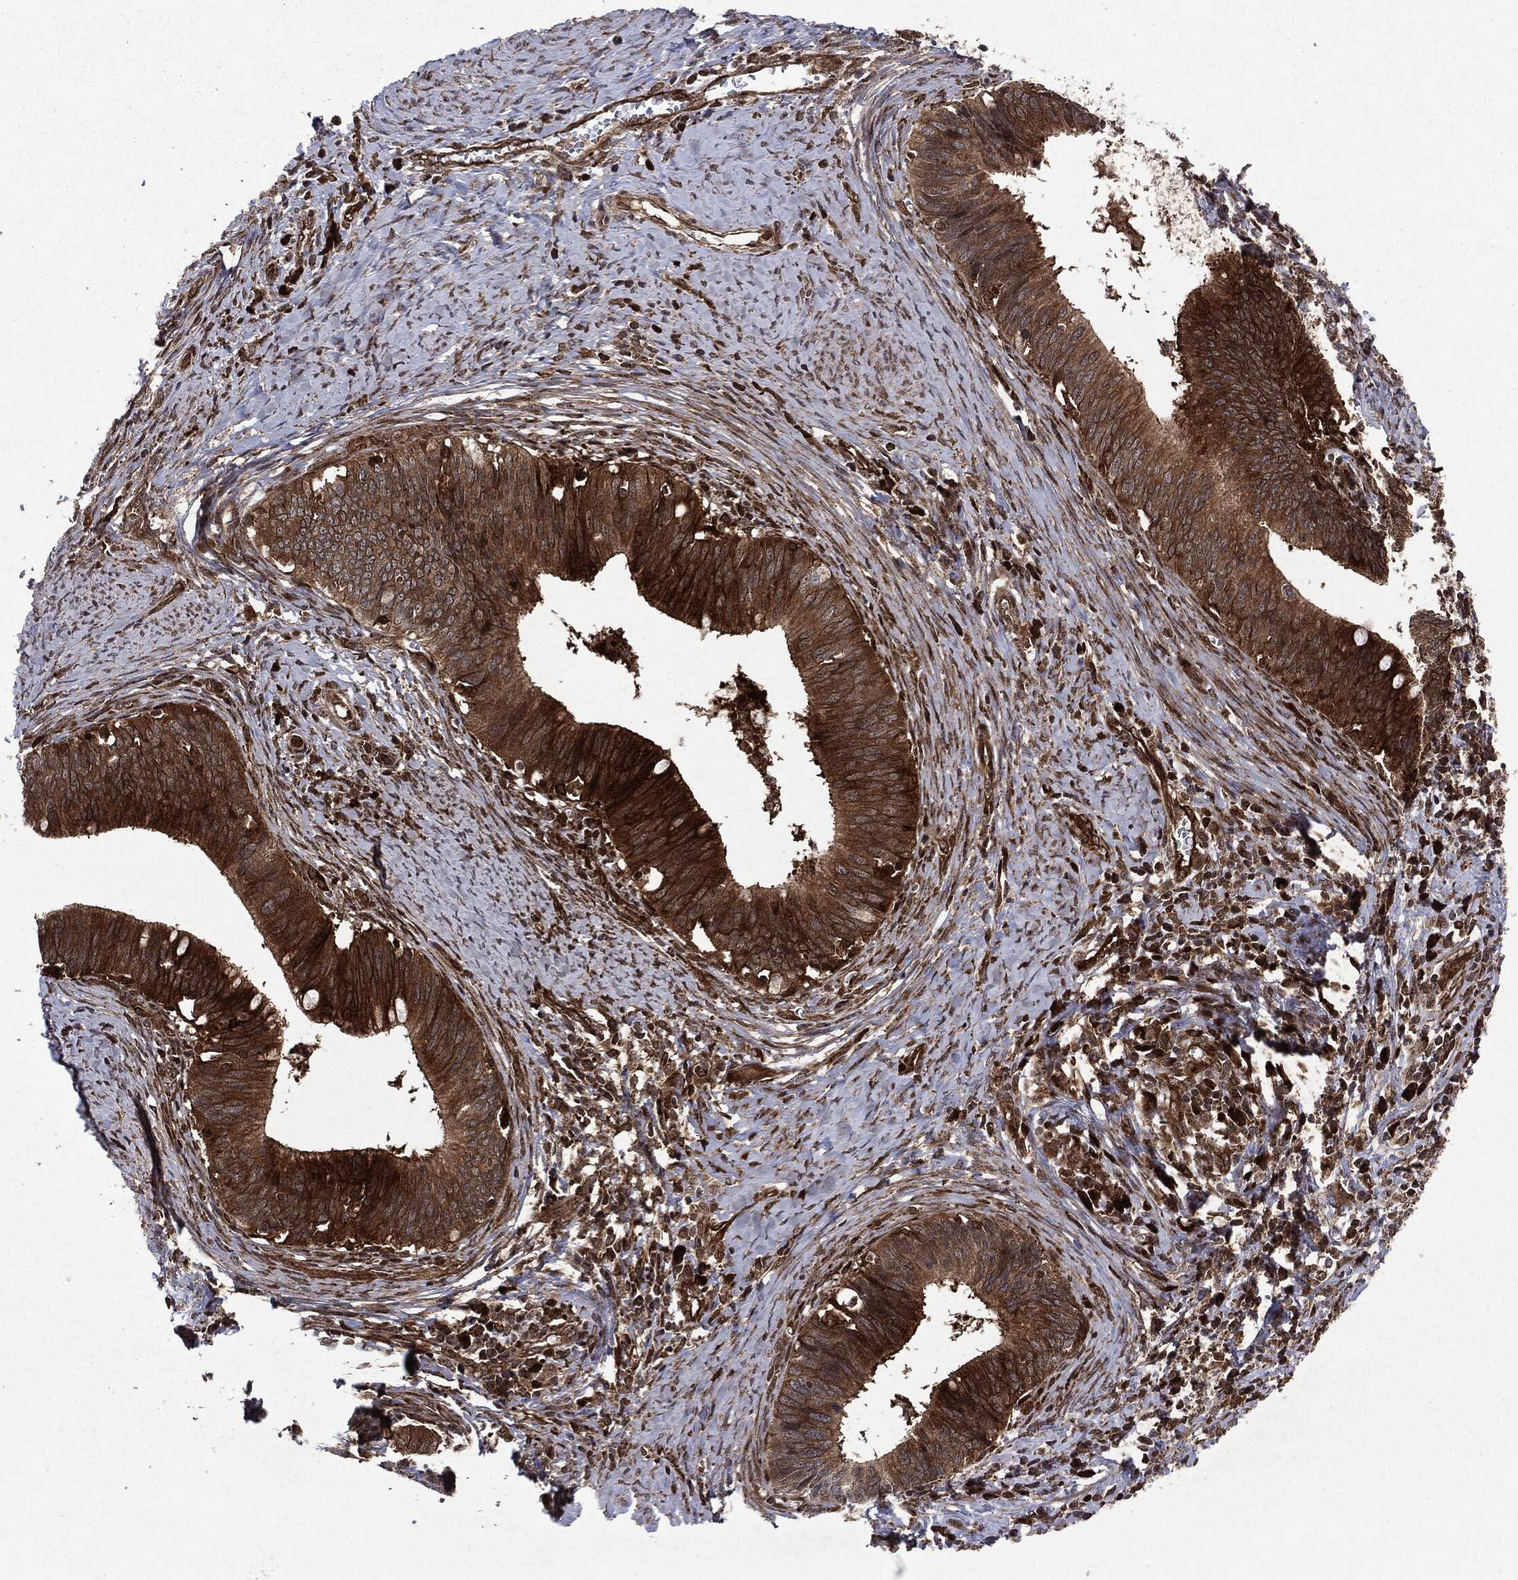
{"staining": {"intensity": "strong", "quantity": ">75%", "location": "cytoplasmic/membranous"}, "tissue": "cervical cancer", "cell_type": "Tumor cells", "image_type": "cancer", "snomed": [{"axis": "morphology", "description": "Adenocarcinoma, NOS"}, {"axis": "topography", "description": "Cervix"}], "caption": "Strong cytoplasmic/membranous expression for a protein is seen in approximately >75% of tumor cells of cervical cancer using immunohistochemistry (IHC).", "gene": "OTUB1", "patient": {"sex": "female", "age": 42}}